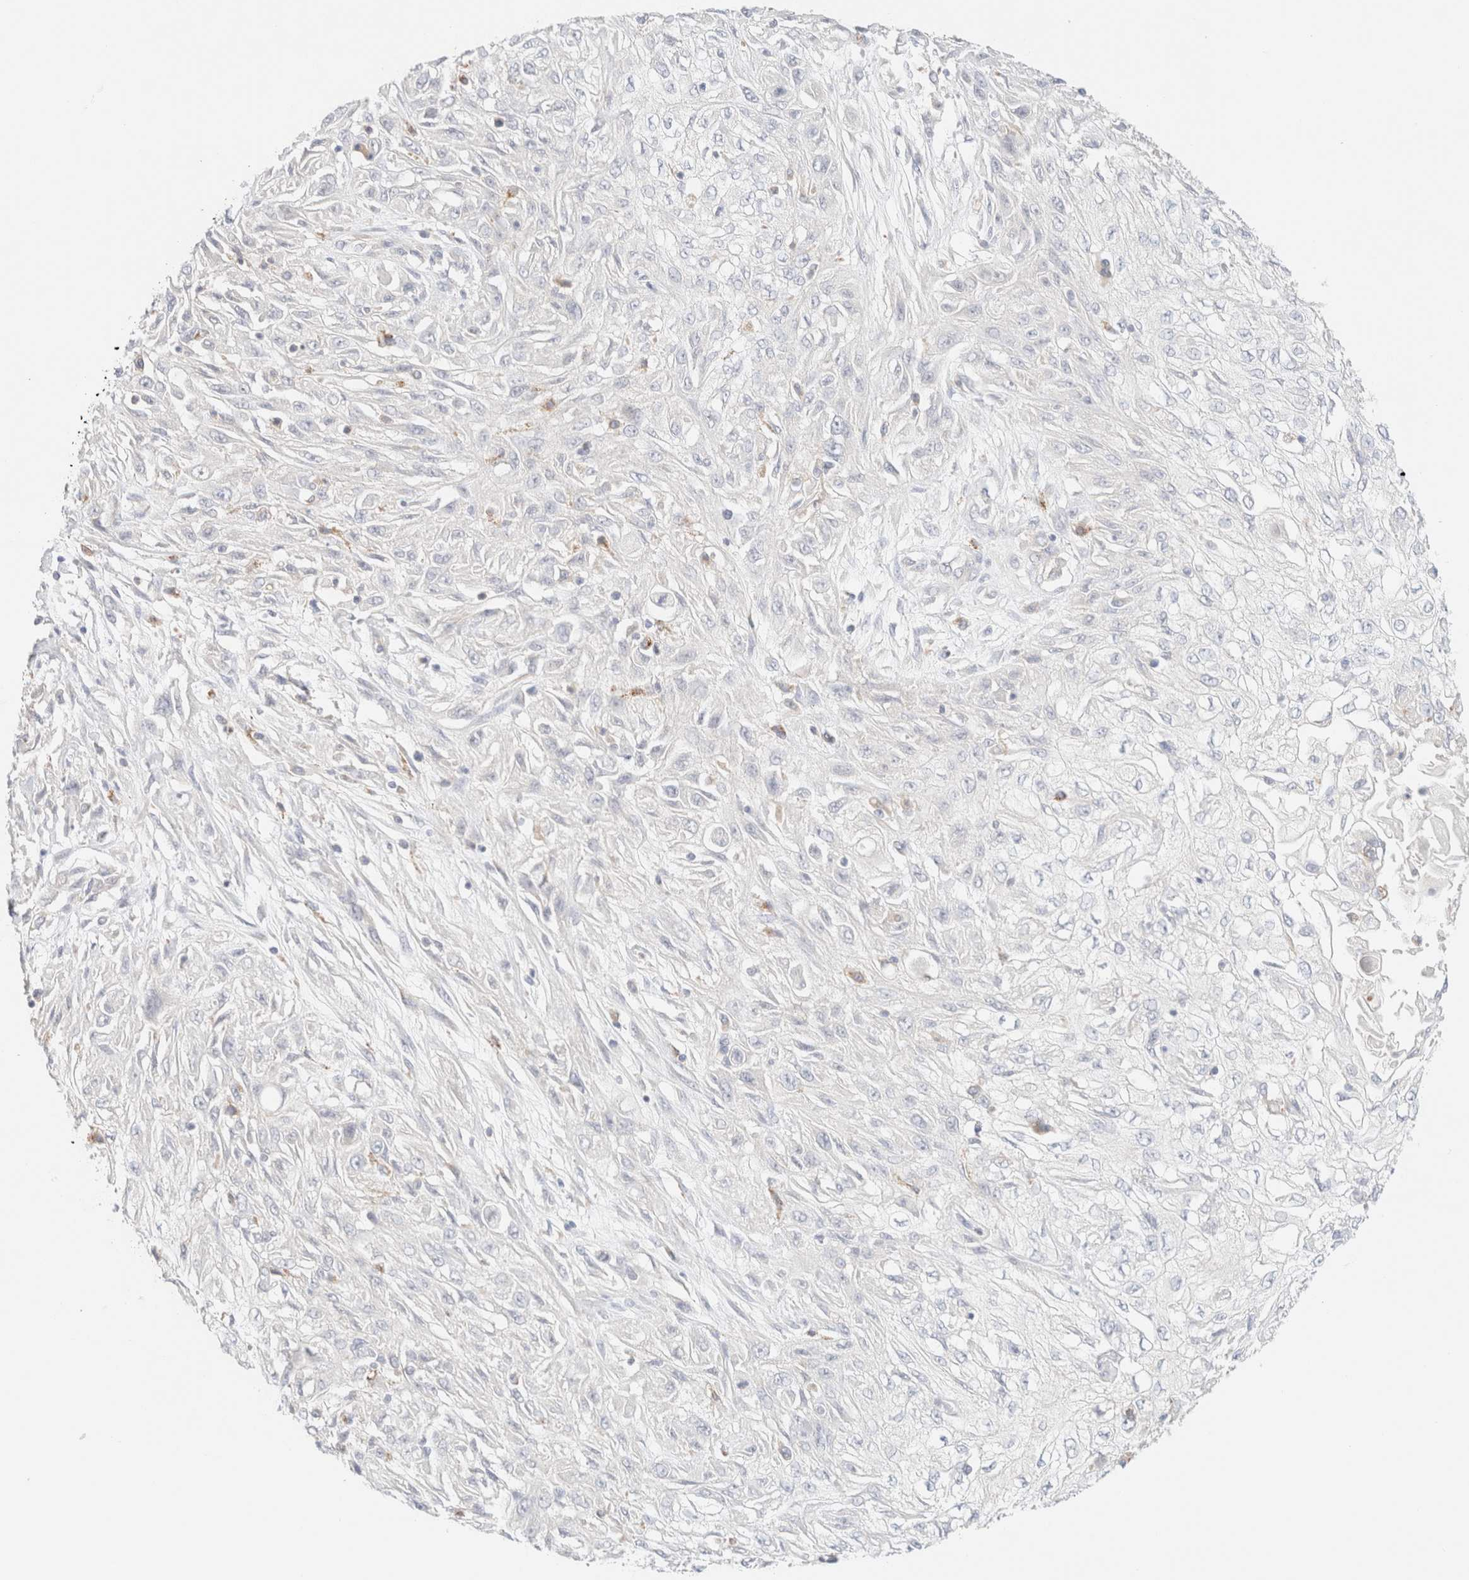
{"staining": {"intensity": "negative", "quantity": "none", "location": "none"}, "tissue": "skin cancer", "cell_type": "Tumor cells", "image_type": "cancer", "snomed": [{"axis": "morphology", "description": "Squamous cell carcinoma, NOS"}, {"axis": "morphology", "description": "Squamous cell carcinoma, metastatic, NOS"}, {"axis": "topography", "description": "Skin"}, {"axis": "topography", "description": "Lymph node"}], "caption": "Histopathology image shows no significant protein expression in tumor cells of skin cancer (squamous cell carcinoma). Nuclei are stained in blue.", "gene": "SARM1", "patient": {"sex": "male", "age": 75}}